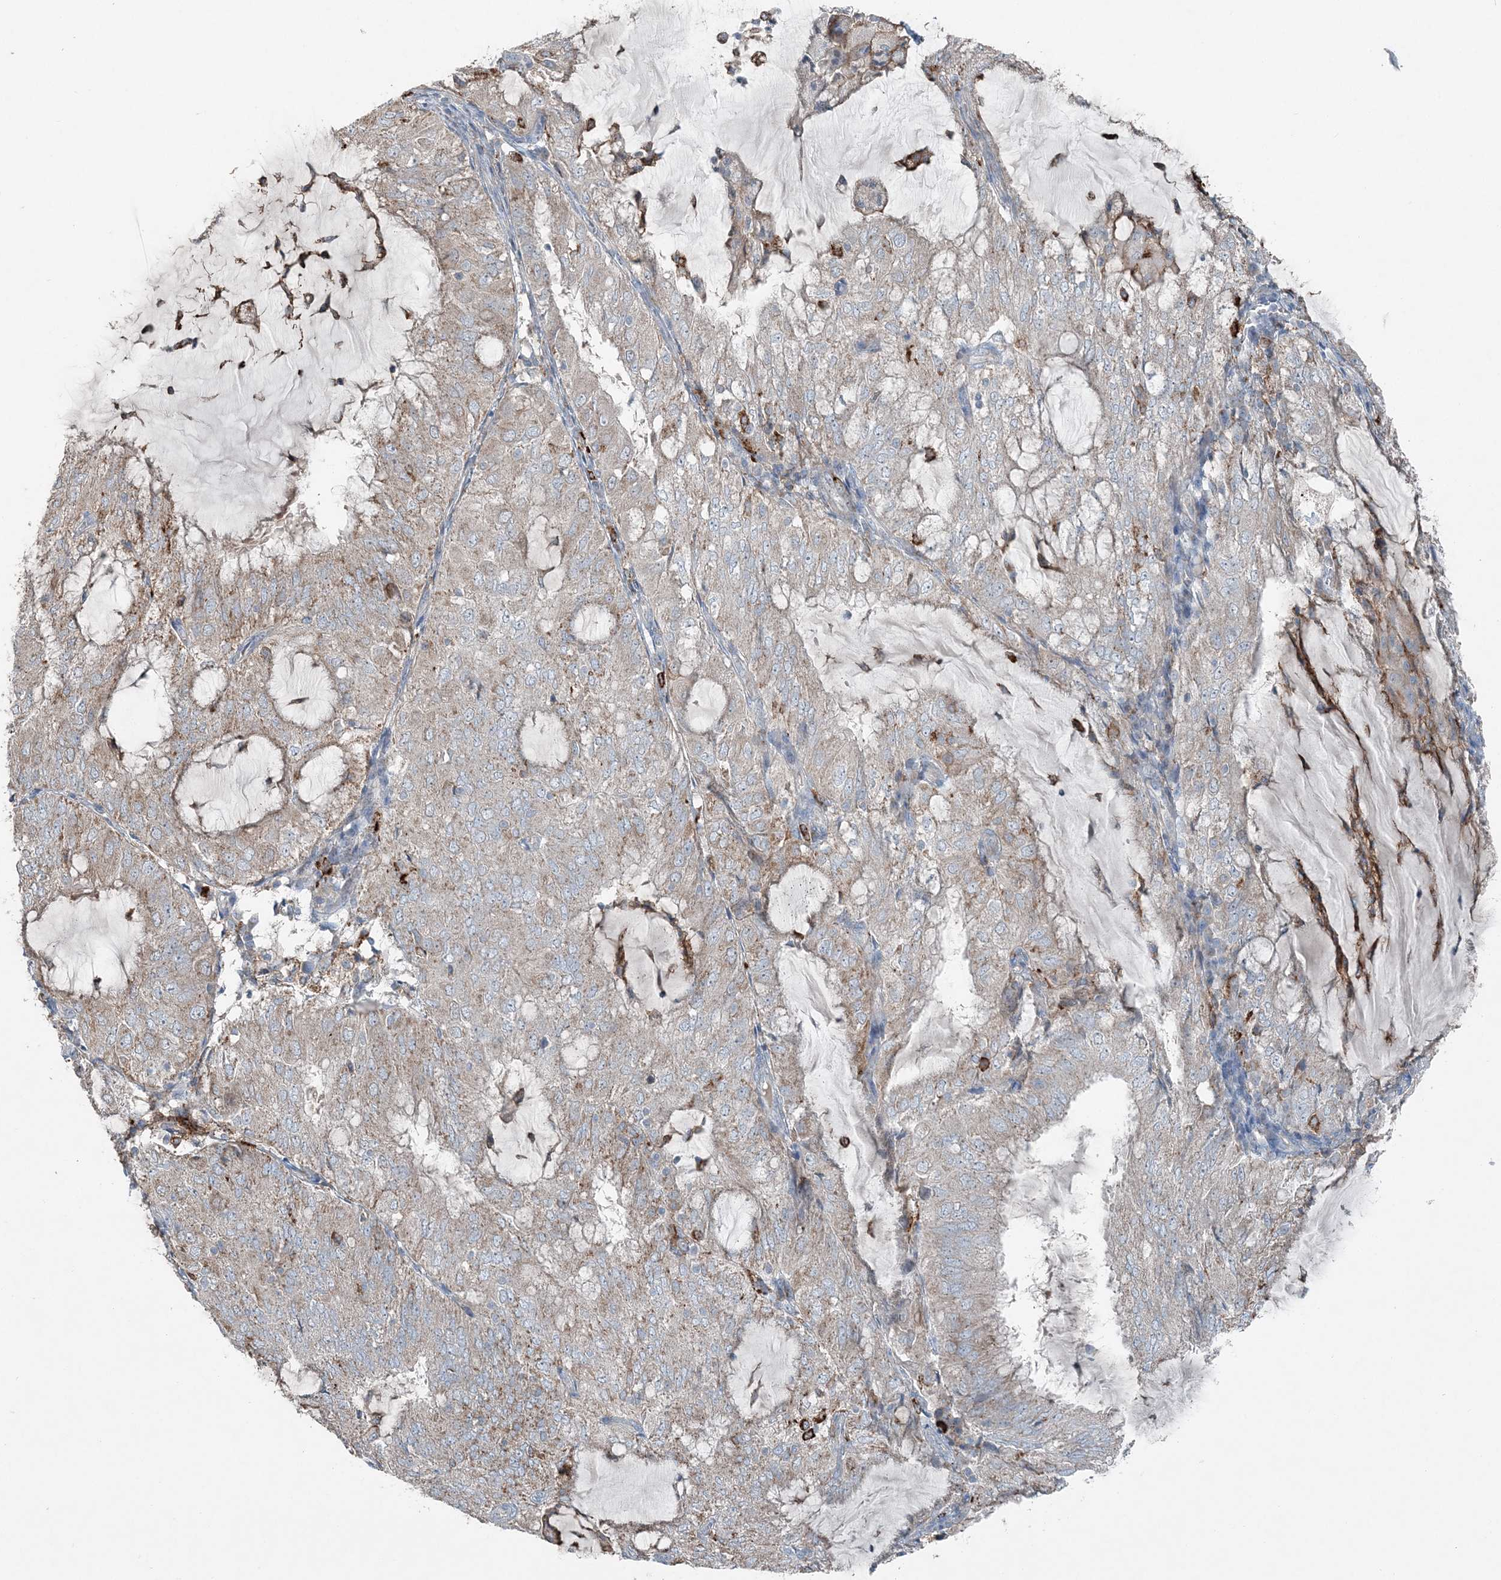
{"staining": {"intensity": "weak", "quantity": "<25%", "location": "cytoplasmic/membranous"}, "tissue": "endometrial cancer", "cell_type": "Tumor cells", "image_type": "cancer", "snomed": [{"axis": "morphology", "description": "Adenocarcinoma, NOS"}, {"axis": "topography", "description": "Endometrium"}], "caption": "This is an immunohistochemistry image of human endometrial cancer. There is no expression in tumor cells.", "gene": "KY", "patient": {"sex": "female", "age": 81}}